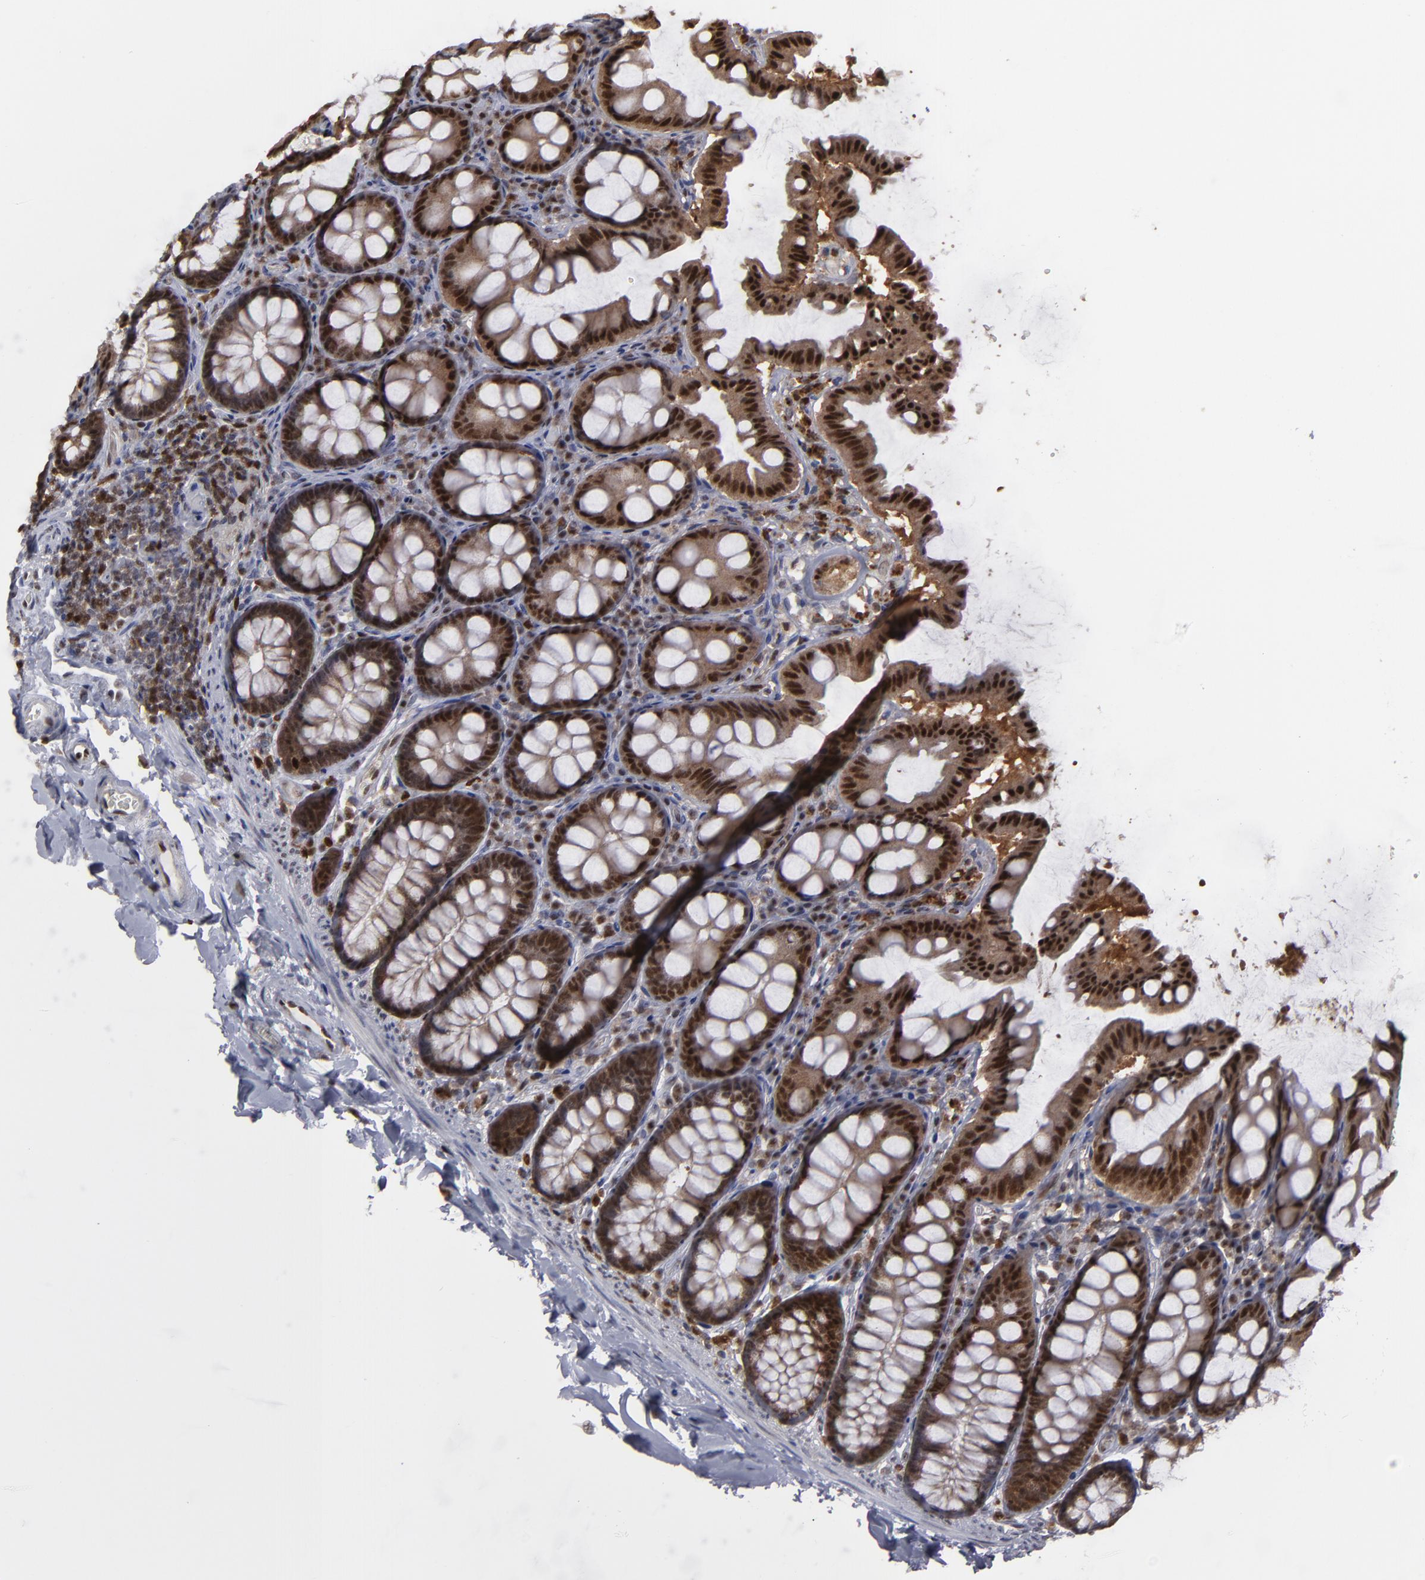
{"staining": {"intensity": "weak", "quantity": "25%-75%", "location": "nuclear"}, "tissue": "colon", "cell_type": "Endothelial cells", "image_type": "normal", "snomed": [{"axis": "morphology", "description": "Normal tissue, NOS"}, {"axis": "topography", "description": "Colon"}], "caption": "Protein staining by immunohistochemistry (IHC) shows weak nuclear staining in about 25%-75% of endothelial cells in benign colon.", "gene": "GSR", "patient": {"sex": "female", "age": 61}}